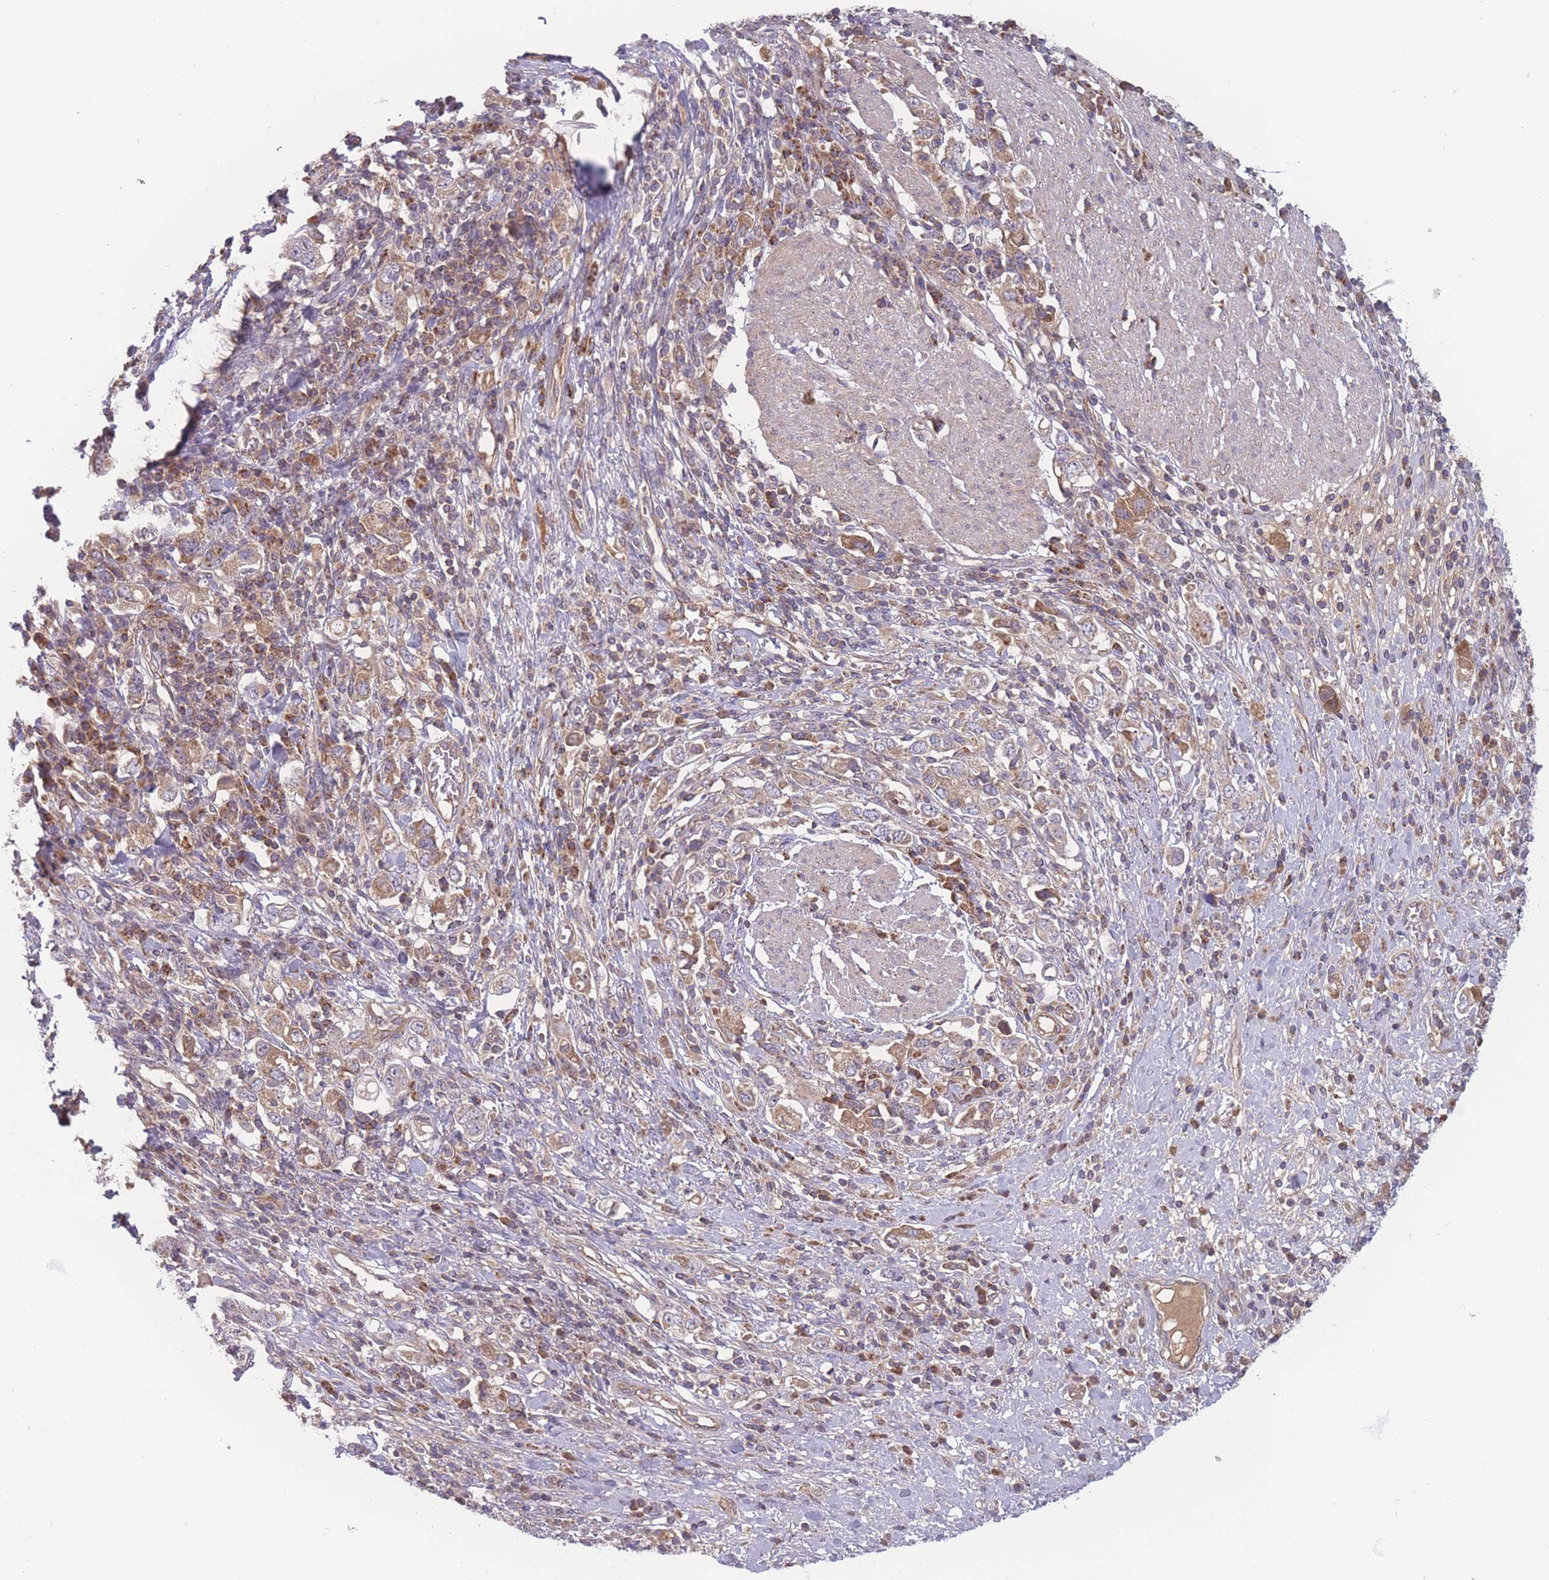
{"staining": {"intensity": "moderate", "quantity": "<25%", "location": "cytoplasmic/membranous"}, "tissue": "stomach cancer", "cell_type": "Tumor cells", "image_type": "cancer", "snomed": [{"axis": "morphology", "description": "Adenocarcinoma, NOS"}, {"axis": "topography", "description": "Stomach, upper"}, {"axis": "topography", "description": "Stomach"}], "caption": "Stomach adenocarcinoma was stained to show a protein in brown. There is low levels of moderate cytoplasmic/membranous positivity in about <25% of tumor cells. (Brightfield microscopy of DAB IHC at high magnification).", "gene": "ATP5MG", "patient": {"sex": "male", "age": 62}}